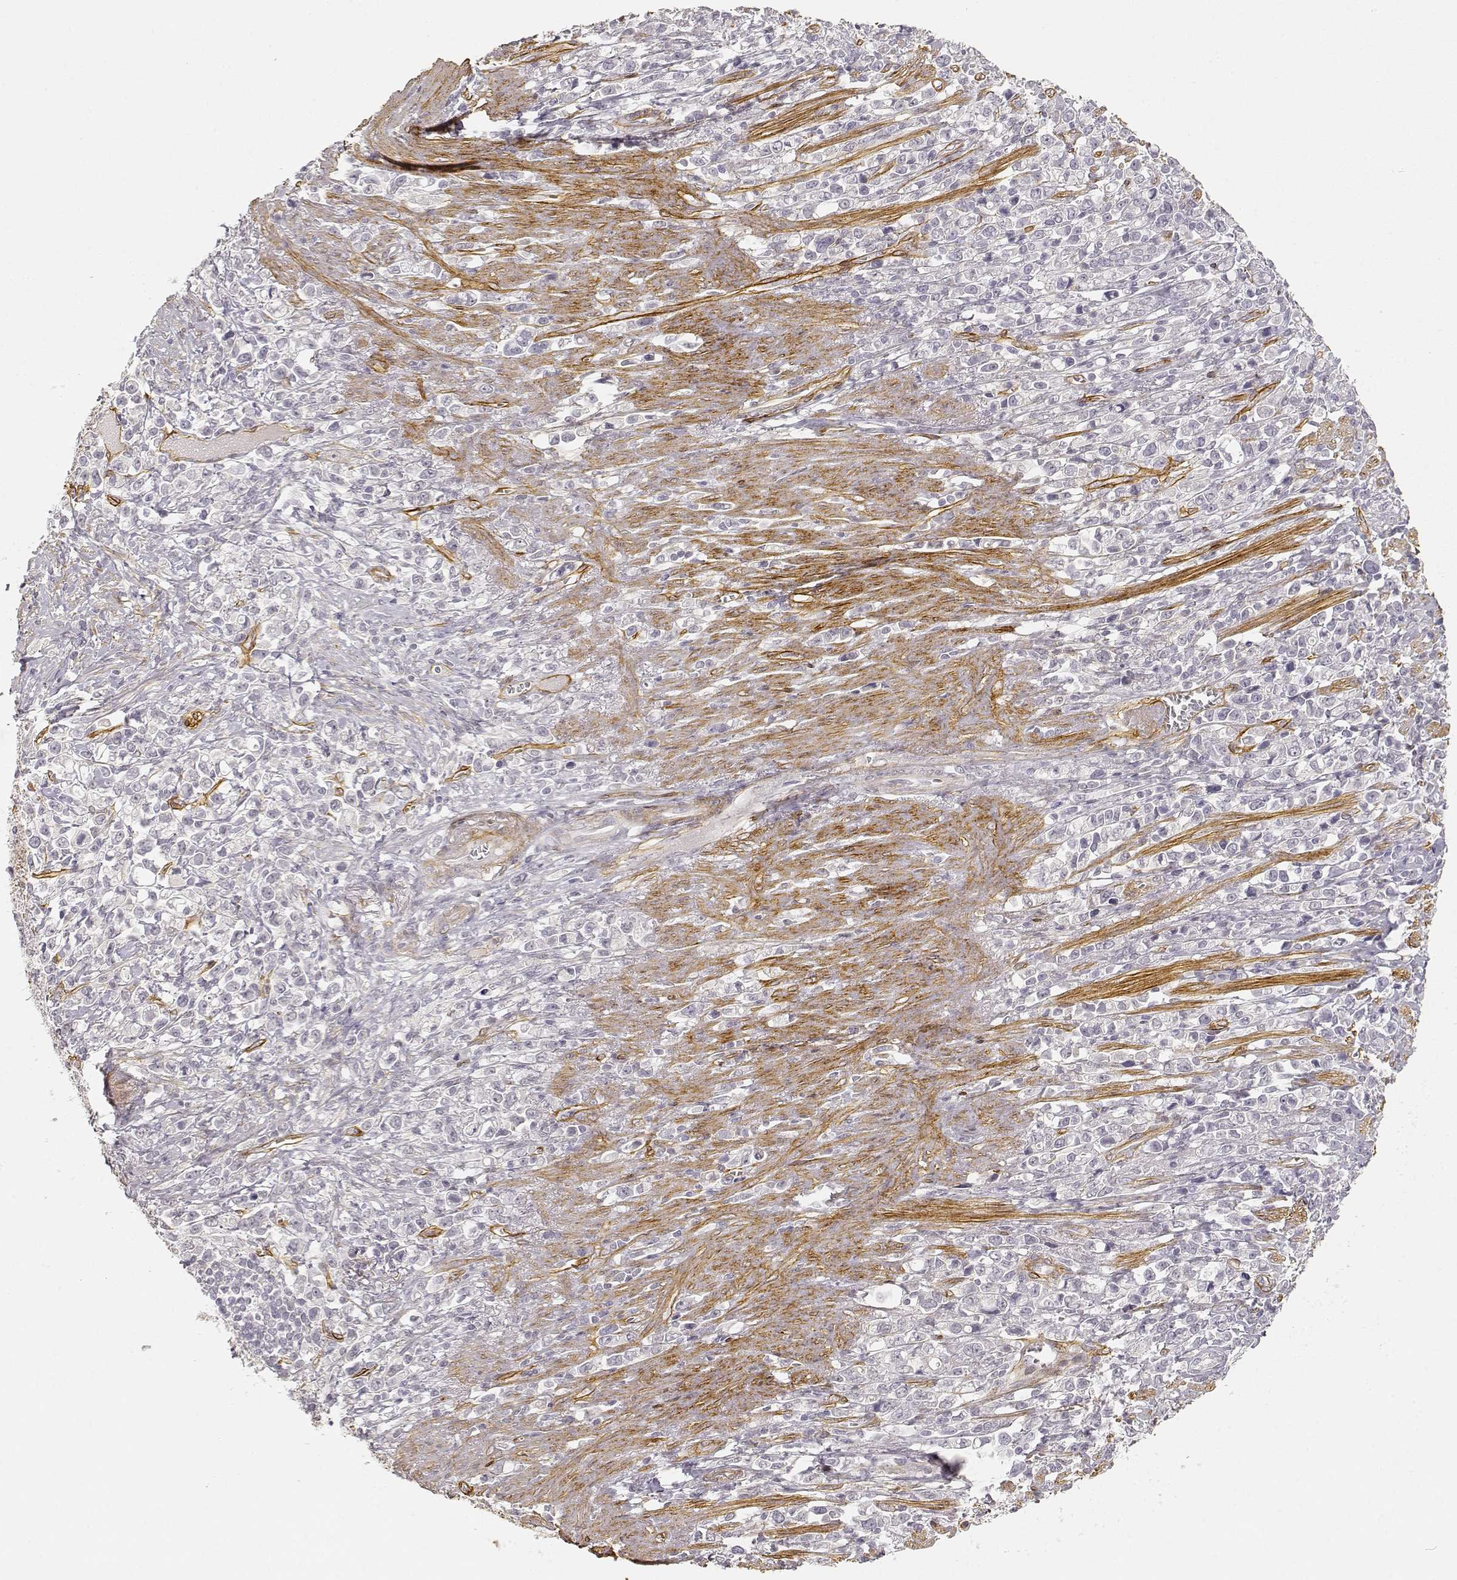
{"staining": {"intensity": "negative", "quantity": "none", "location": "none"}, "tissue": "stomach cancer", "cell_type": "Tumor cells", "image_type": "cancer", "snomed": [{"axis": "morphology", "description": "Adenocarcinoma, NOS"}, {"axis": "topography", "description": "Stomach"}], "caption": "A high-resolution image shows IHC staining of stomach cancer (adenocarcinoma), which shows no significant positivity in tumor cells. The staining was performed using DAB to visualize the protein expression in brown, while the nuclei were stained in blue with hematoxylin (Magnification: 20x).", "gene": "LAMA4", "patient": {"sex": "male", "age": 63}}